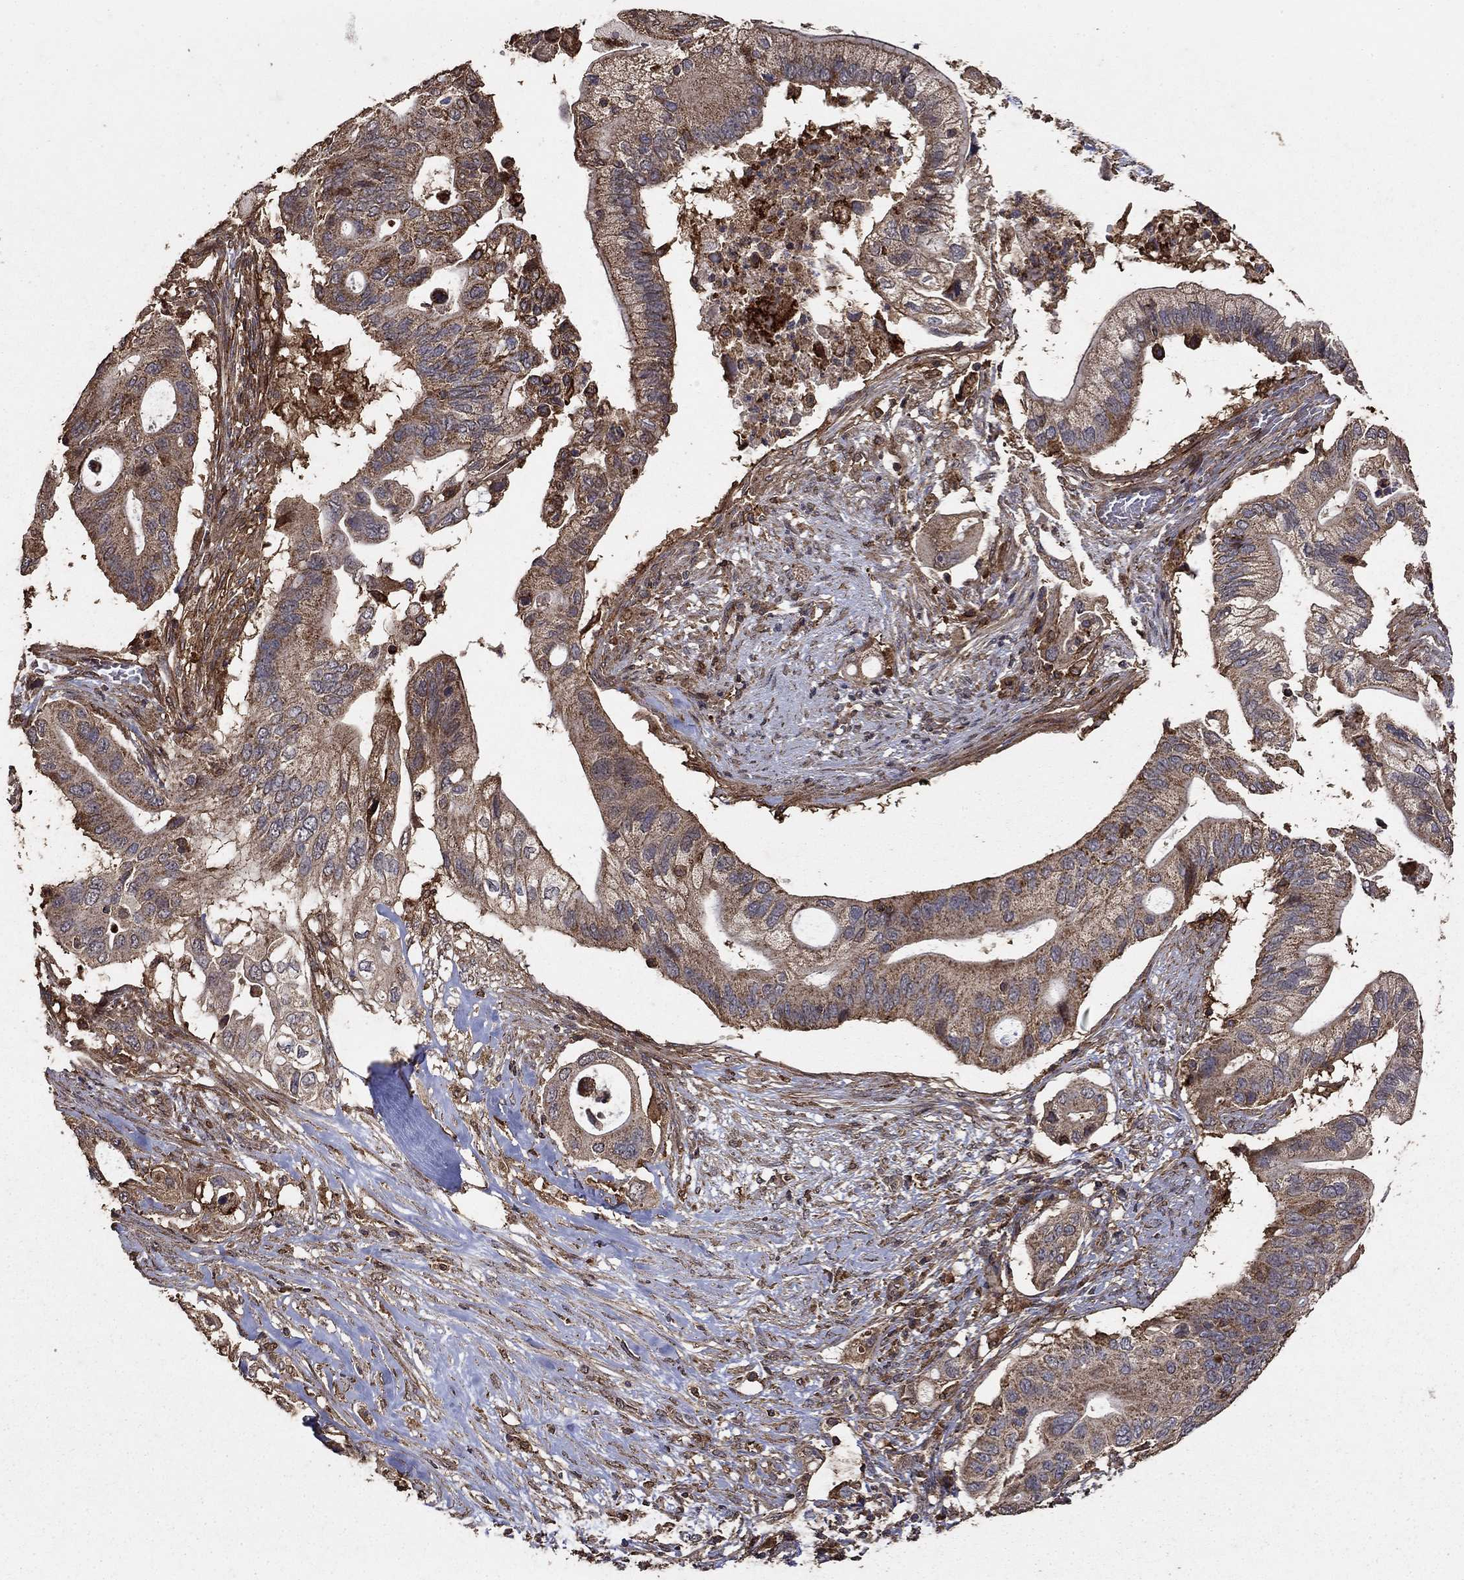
{"staining": {"intensity": "moderate", "quantity": "25%-75%", "location": "cytoplasmic/membranous"}, "tissue": "pancreatic cancer", "cell_type": "Tumor cells", "image_type": "cancer", "snomed": [{"axis": "morphology", "description": "Adenocarcinoma, NOS"}, {"axis": "topography", "description": "Pancreas"}], "caption": "DAB (3,3'-diaminobenzidine) immunohistochemical staining of pancreatic cancer (adenocarcinoma) shows moderate cytoplasmic/membranous protein staining in about 25%-75% of tumor cells.", "gene": "IFRD1", "patient": {"sex": "female", "age": 72}}